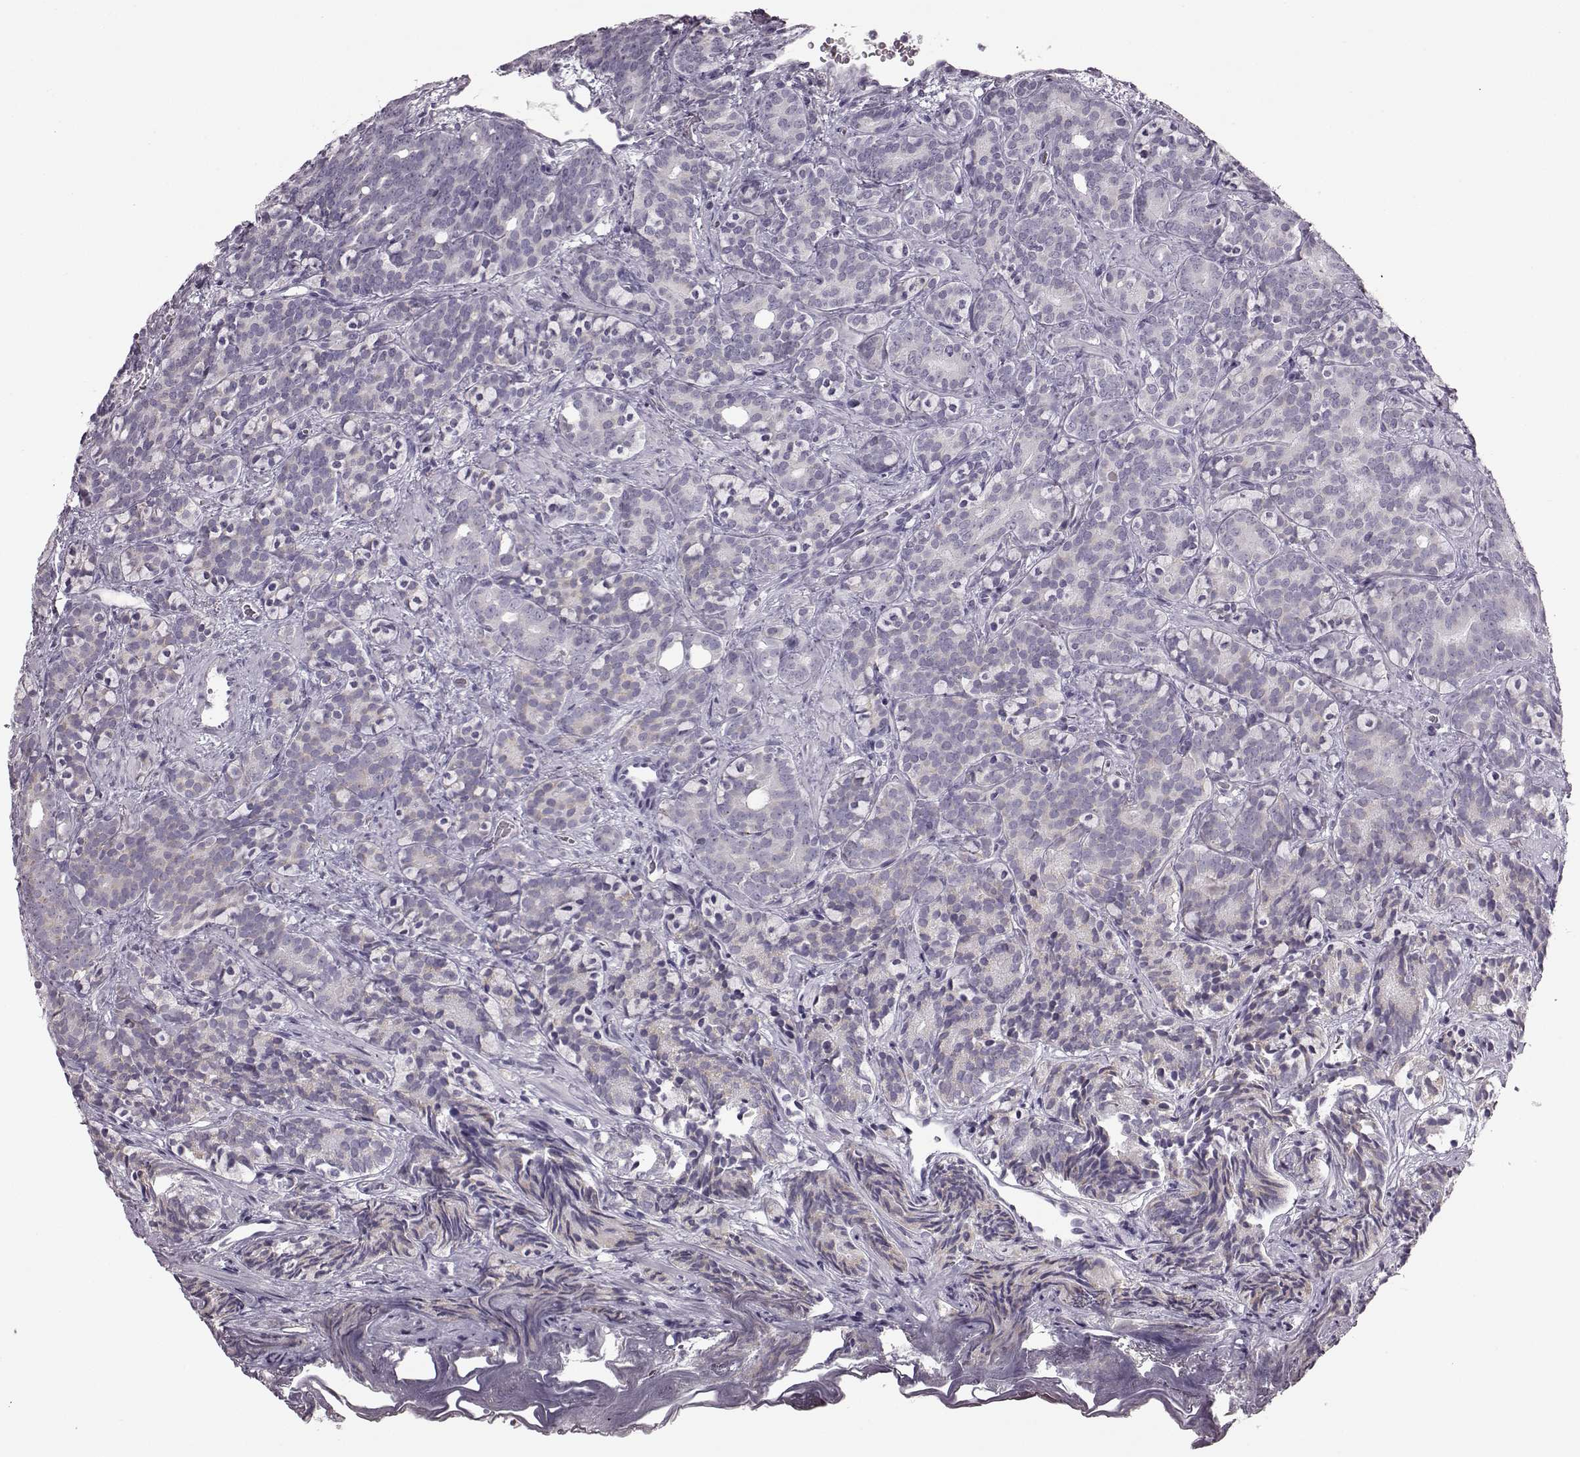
{"staining": {"intensity": "negative", "quantity": "none", "location": "none"}, "tissue": "prostate cancer", "cell_type": "Tumor cells", "image_type": "cancer", "snomed": [{"axis": "morphology", "description": "Adenocarcinoma, High grade"}, {"axis": "topography", "description": "Prostate"}], "caption": "There is no significant expression in tumor cells of prostate adenocarcinoma (high-grade).", "gene": "JSRP1", "patient": {"sex": "male", "age": 84}}